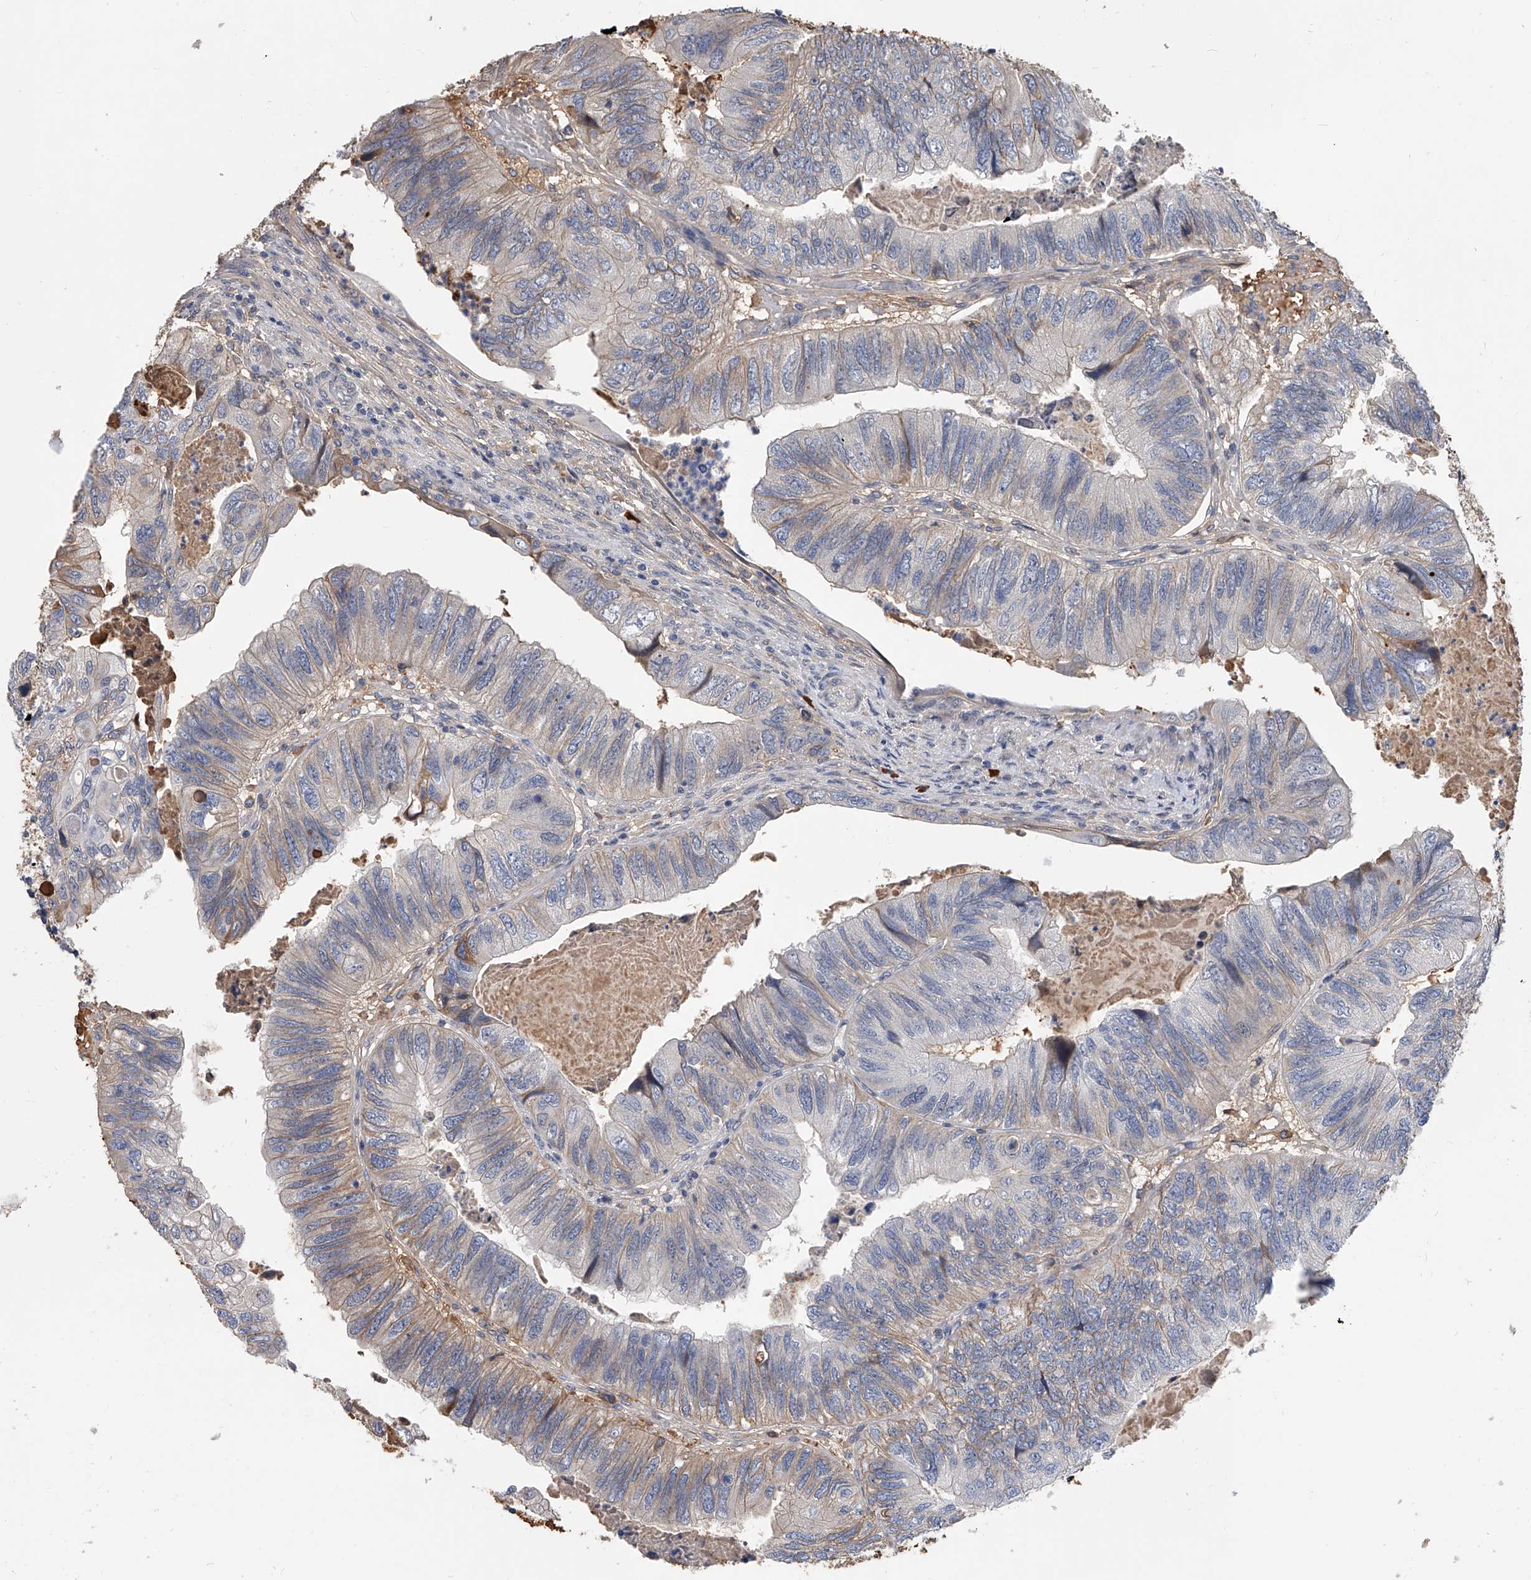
{"staining": {"intensity": "weak", "quantity": "<25%", "location": "cytoplasmic/membranous"}, "tissue": "colorectal cancer", "cell_type": "Tumor cells", "image_type": "cancer", "snomed": [{"axis": "morphology", "description": "Adenocarcinoma, NOS"}, {"axis": "topography", "description": "Rectum"}], "caption": "Image shows no protein expression in tumor cells of colorectal cancer tissue.", "gene": "ZNF25", "patient": {"sex": "male", "age": 63}}